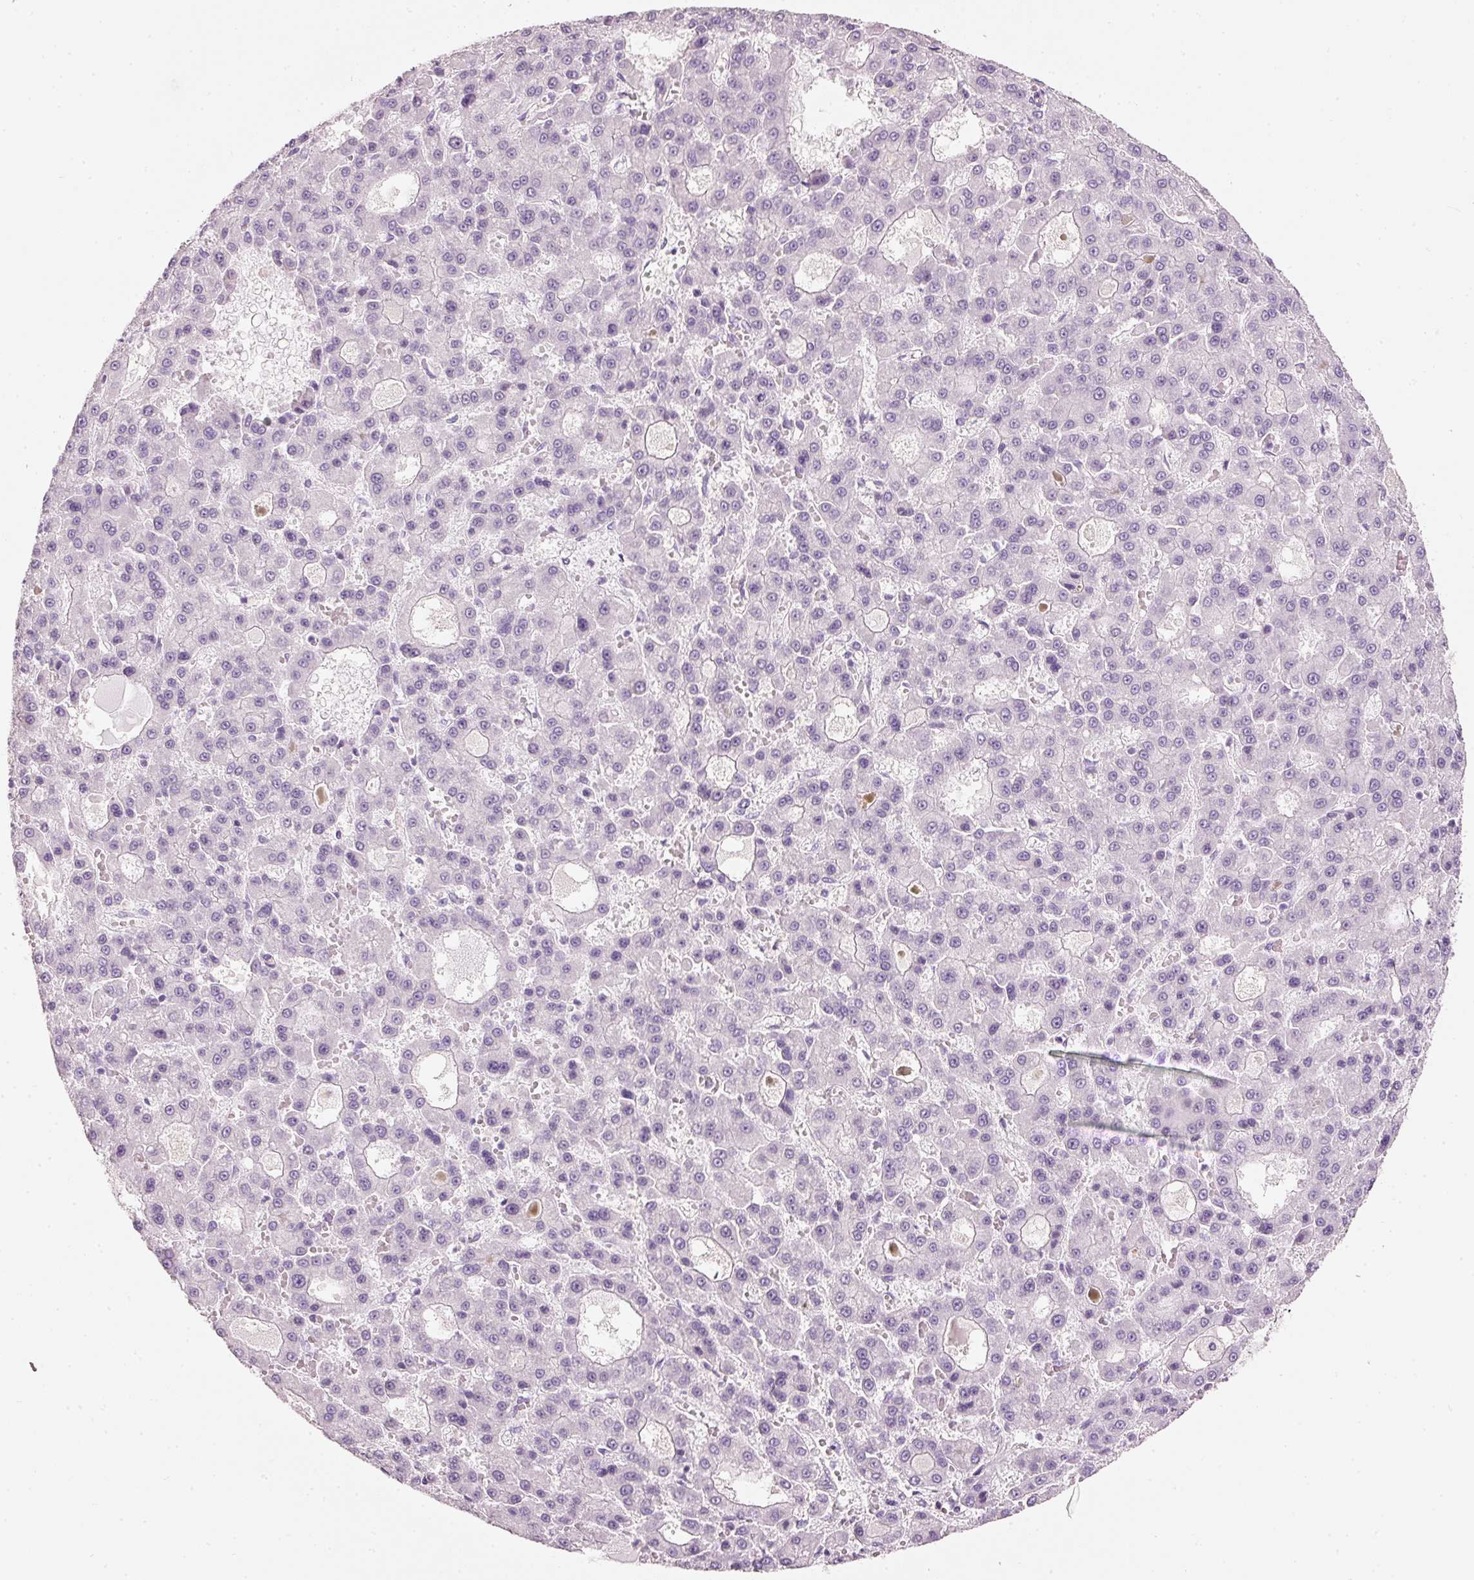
{"staining": {"intensity": "negative", "quantity": "none", "location": "none"}, "tissue": "liver cancer", "cell_type": "Tumor cells", "image_type": "cancer", "snomed": [{"axis": "morphology", "description": "Carcinoma, Hepatocellular, NOS"}, {"axis": "topography", "description": "Liver"}], "caption": "Immunohistochemistry photomicrograph of neoplastic tissue: hepatocellular carcinoma (liver) stained with DAB (3,3'-diaminobenzidine) demonstrates no significant protein staining in tumor cells.", "gene": "PDXDC1", "patient": {"sex": "male", "age": 70}}